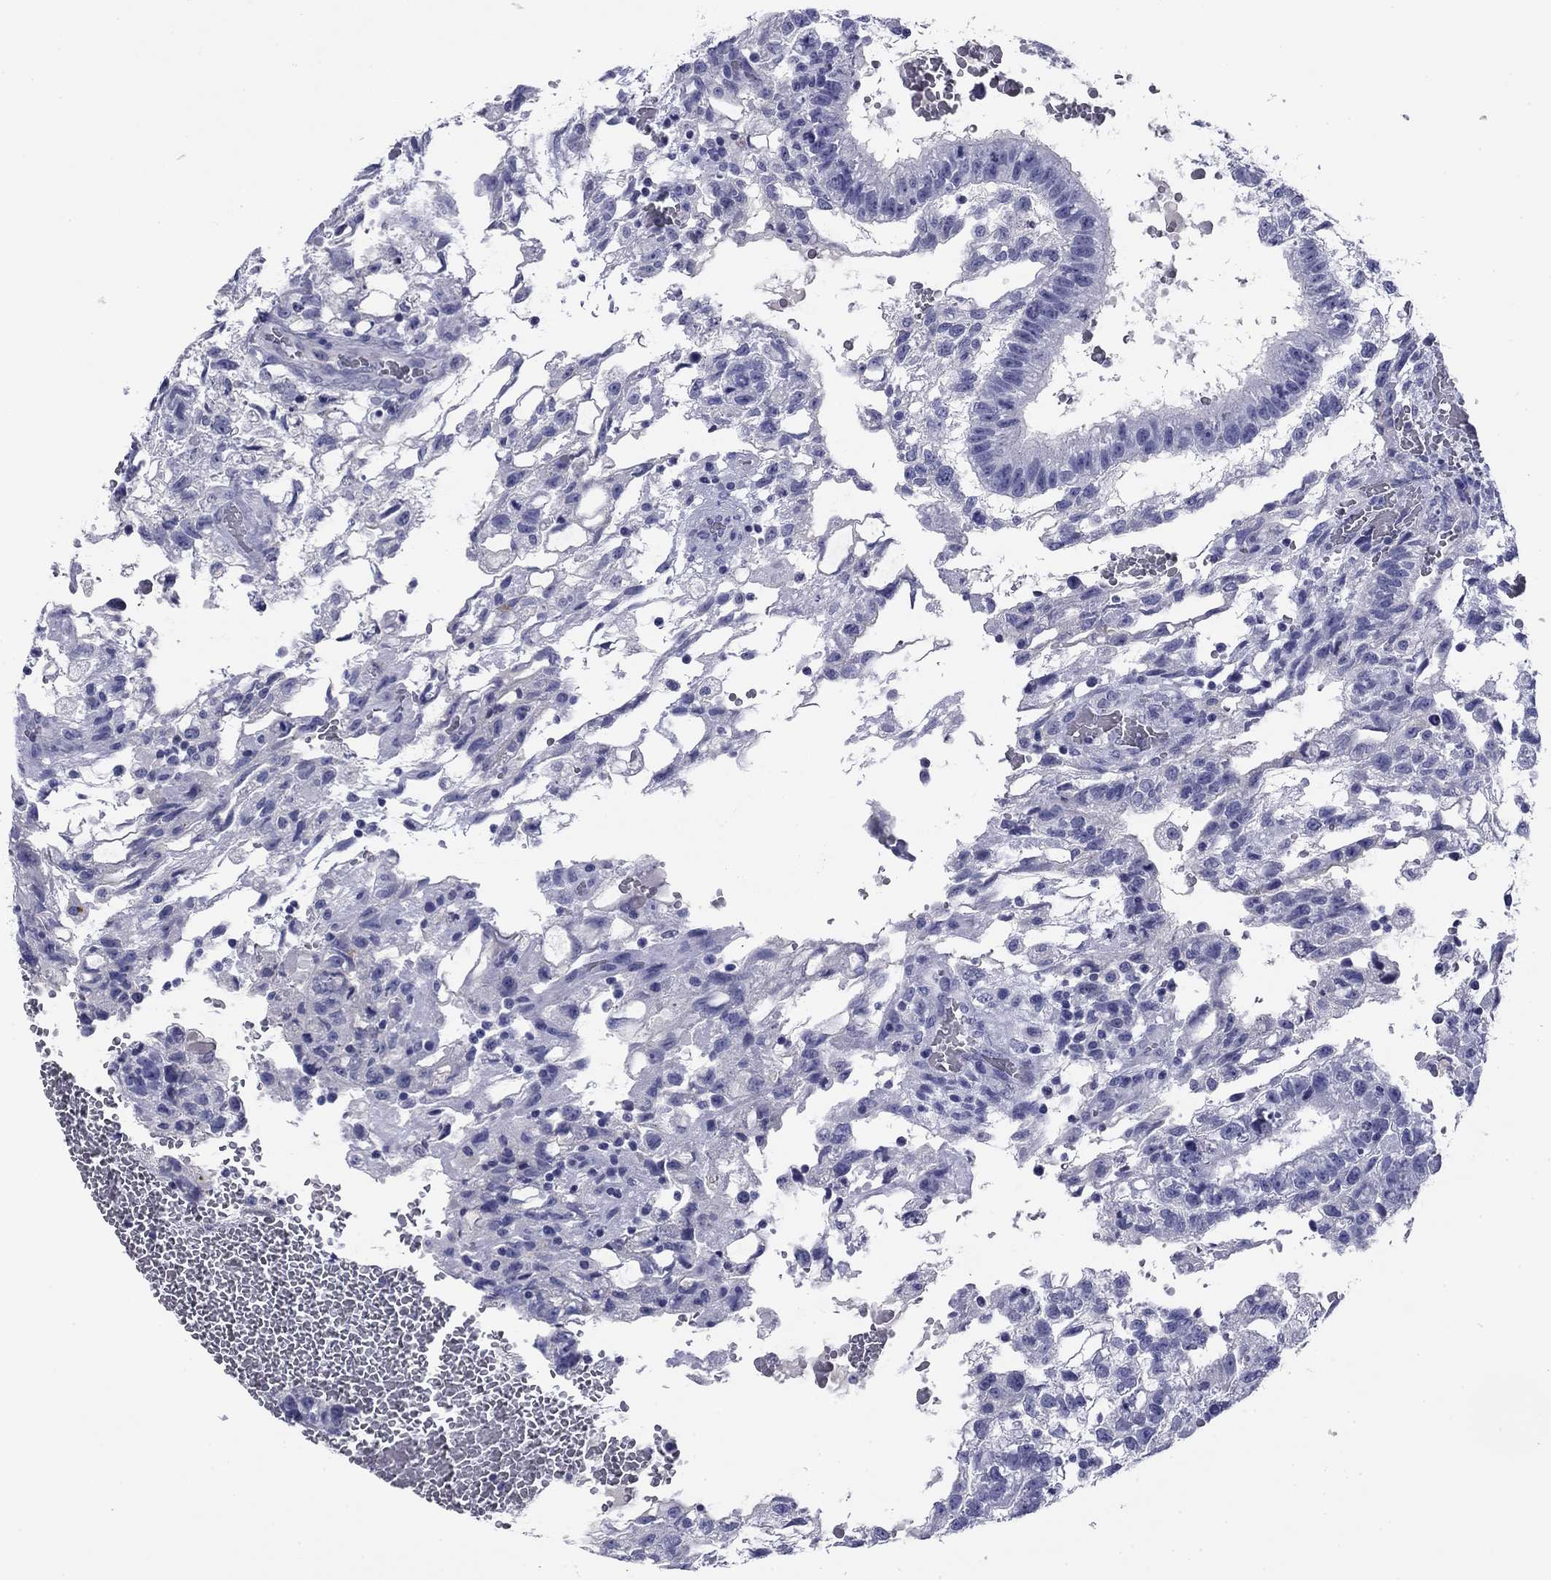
{"staining": {"intensity": "negative", "quantity": "none", "location": "none"}, "tissue": "testis cancer", "cell_type": "Tumor cells", "image_type": "cancer", "snomed": [{"axis": "morphology", "description": "Carcinoma, Embryonal, NOS"}, {"axis": "topography", "description": "Testis"}], "caption": "Immunohistochemical staining of human testis cancer (embryonal carcinoma) shows no significant staining in tumor cells.", "gene": "ABCC2", "patient": {"sex": "male", "age": 32}}